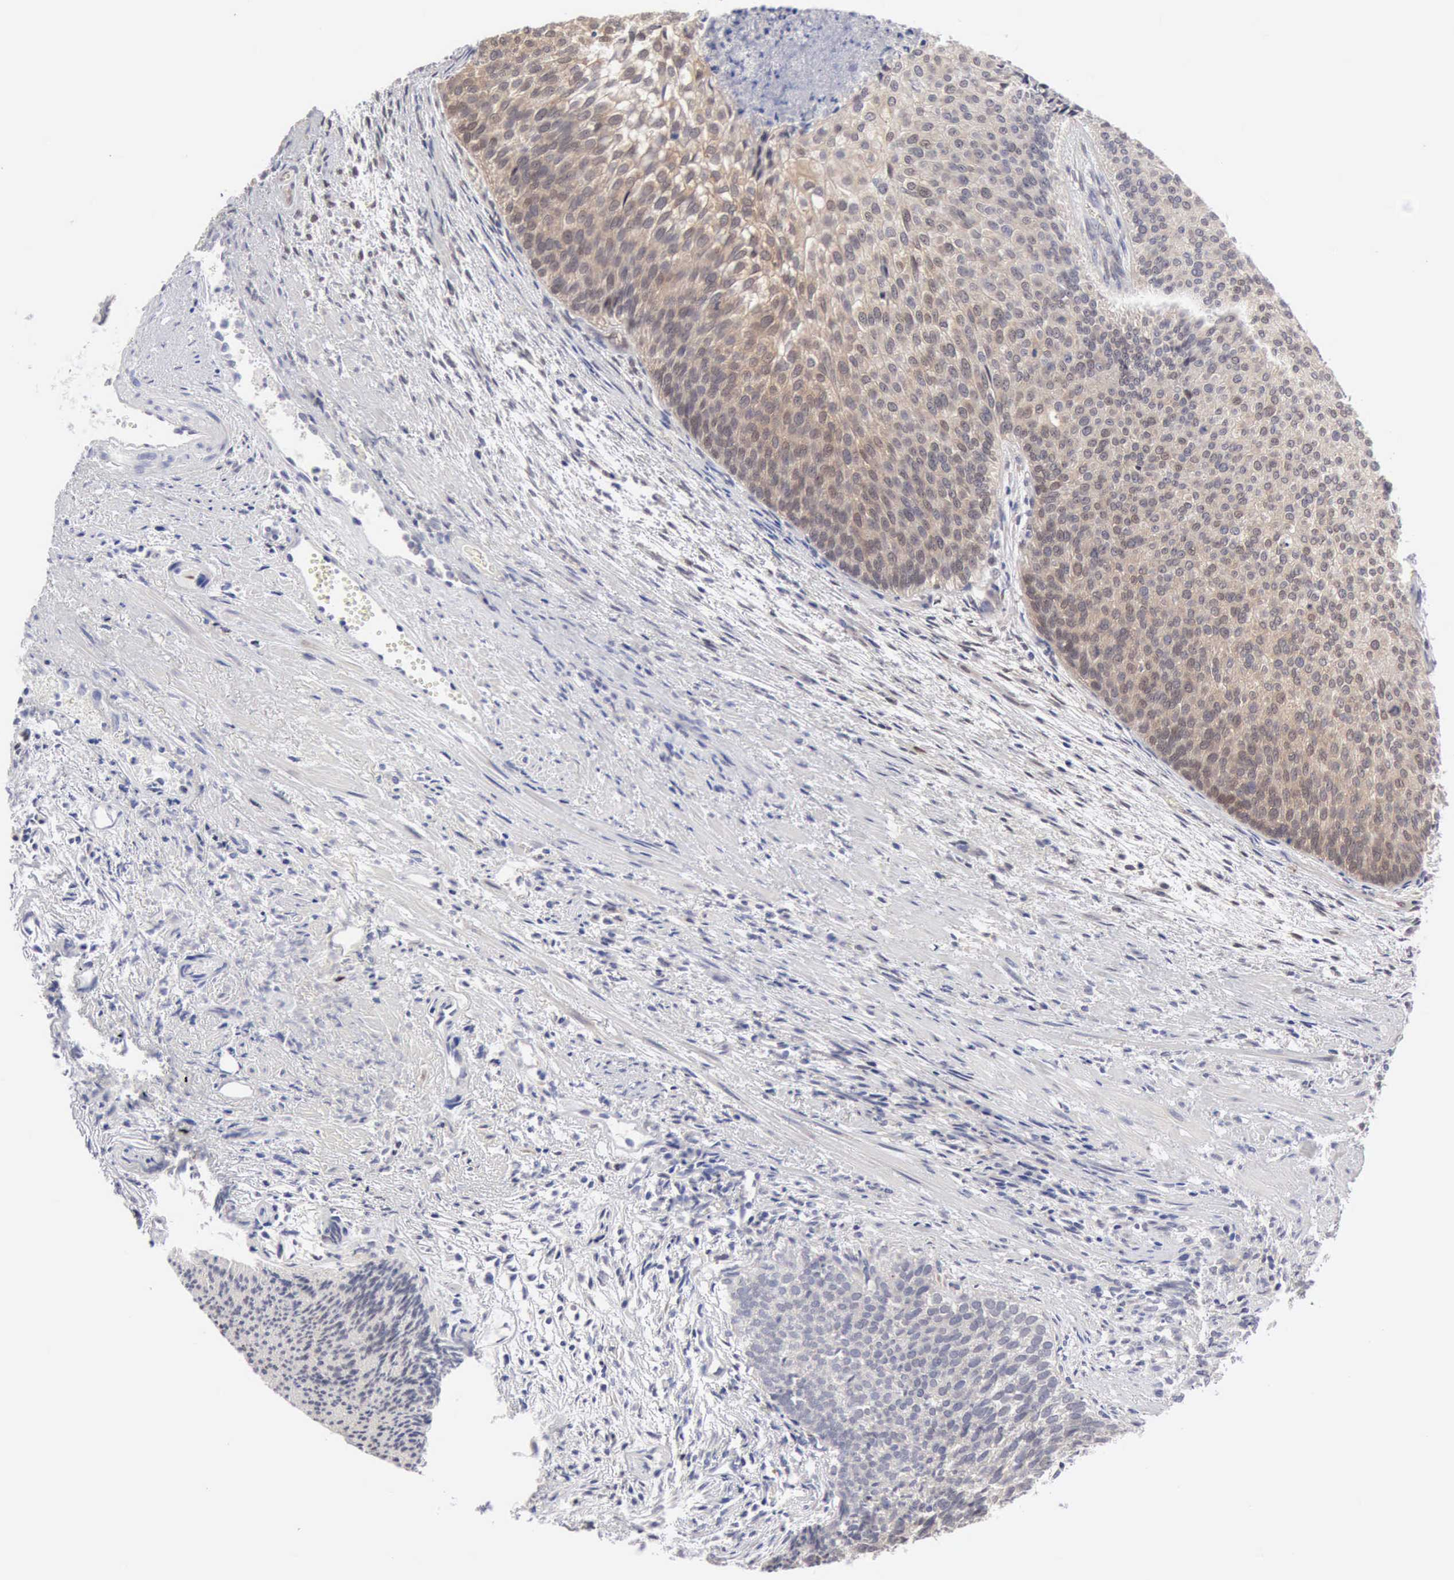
{"staining": {"intensity": "weak", "quantity": ">75%", "location": "cytoplasmic/membranous"}, "tissue": "urothelial cancer", "cell_type": "Tumor cells", "image_type": "cancer", "snomed": [{"axis": "morphology", "description": "Urothelial carcinoma, Low grade"}, {"axis": "topography", "description": "Urinary bladder"}], "caption": "This photomicrograph reveals immunohistochemistry (IHC) staining of urothelial cancer, with low weak cytoplasmic/membranous positivity in approximately >75% of tumor cells.", "gene": "PTGR2", "patient": {"sex": "male", "age": 84}}